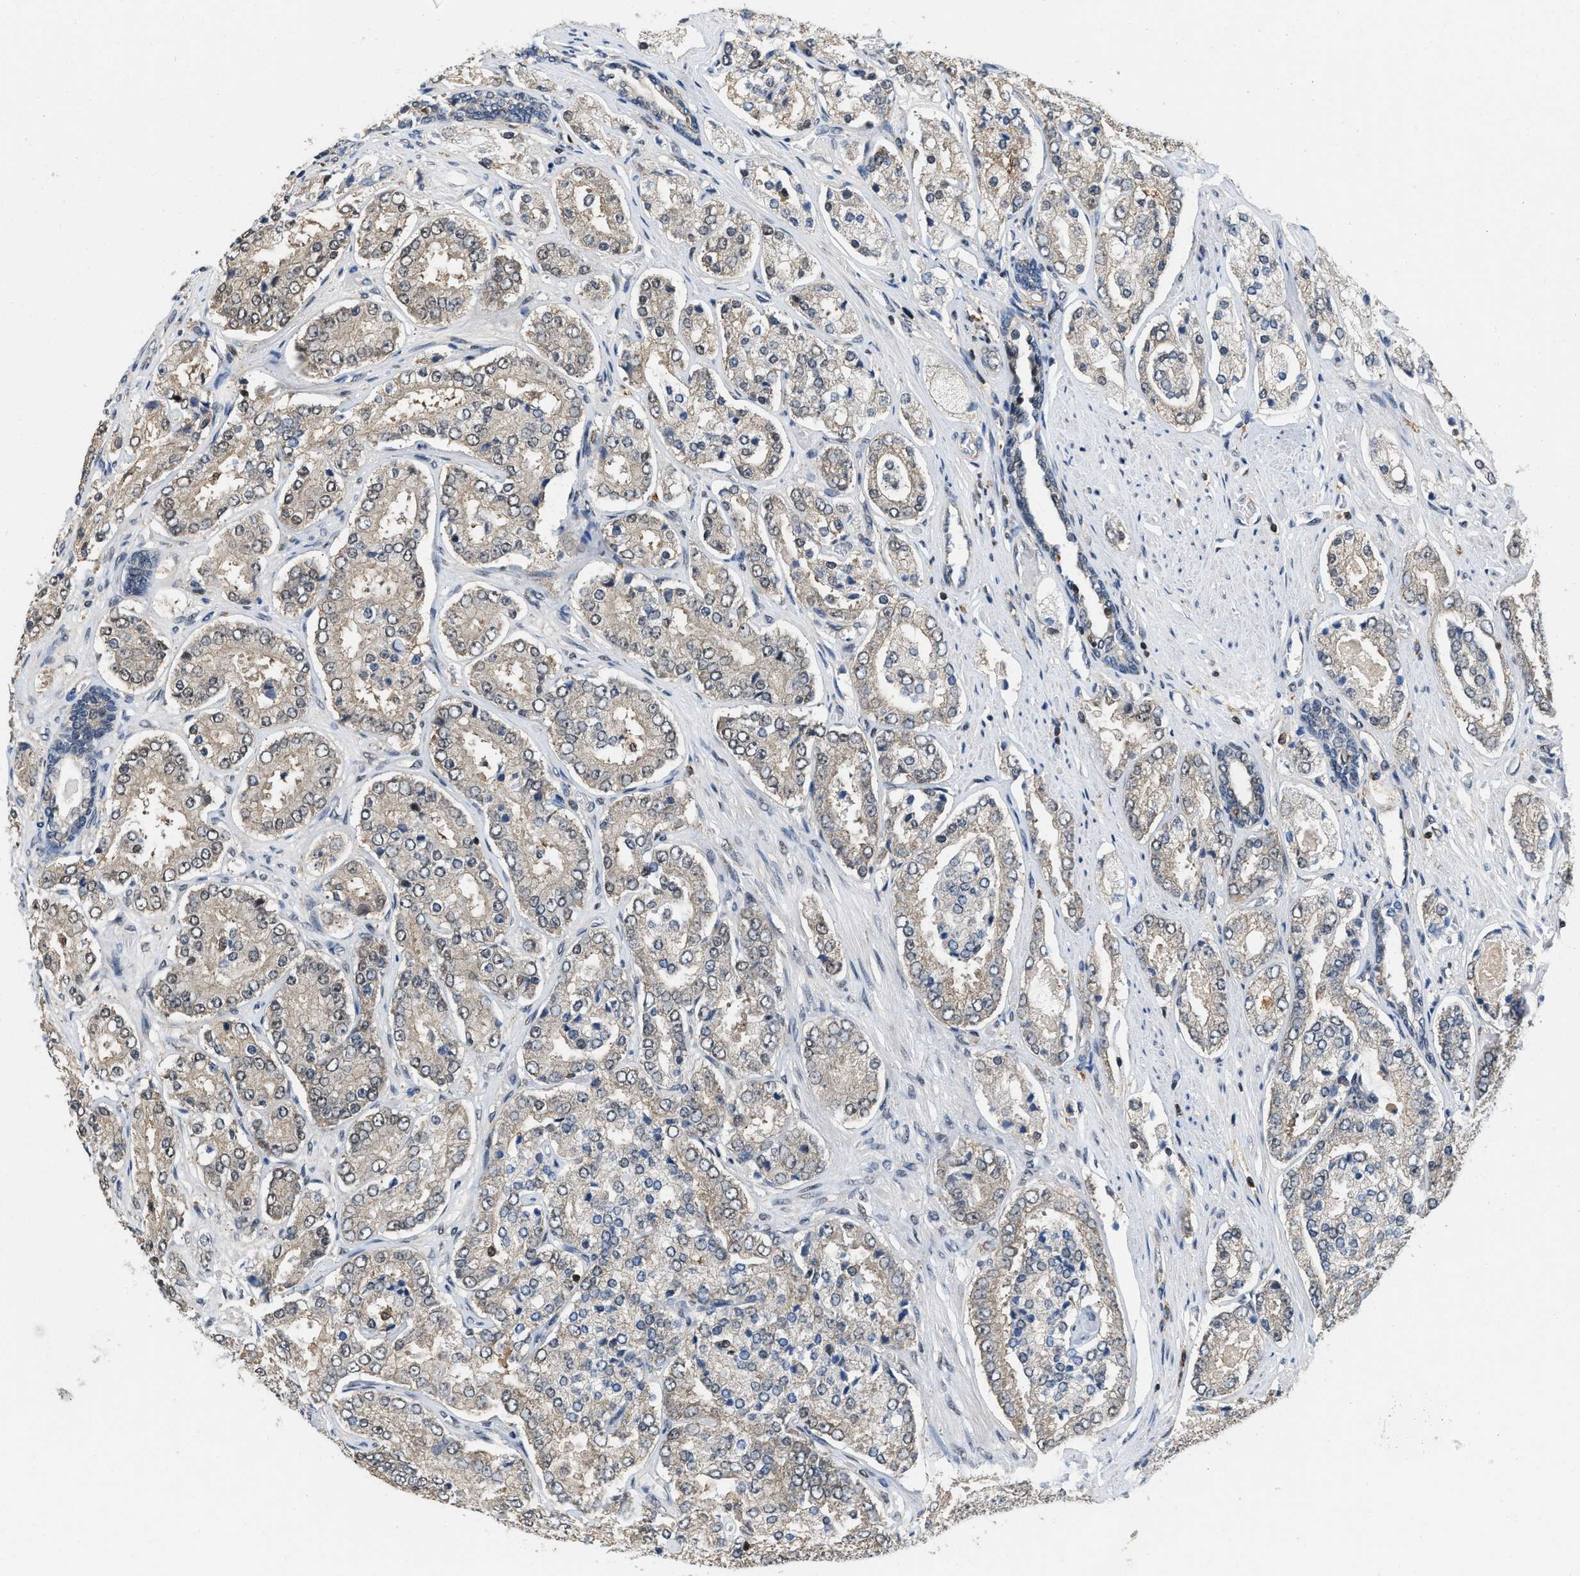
{"staining": {"intensity": "weak", "quantity": "<25%", "location": "cytoplasmic/membranous"}, "tissue": "prostate cancer", "cell_type": "Tumor cells", "image_type": "cancer", "snomed": [{"axis": "morphology", "description": "Adenocarcinoma, High grade"}, {"axis": "topography", "description": "Prostate"}], "caption": "Protein analysis of prostate cancer shows no significant staining in tumor cells.", "gene": "ATF7IP", "patient": {"sex": "male", "age": 65}}